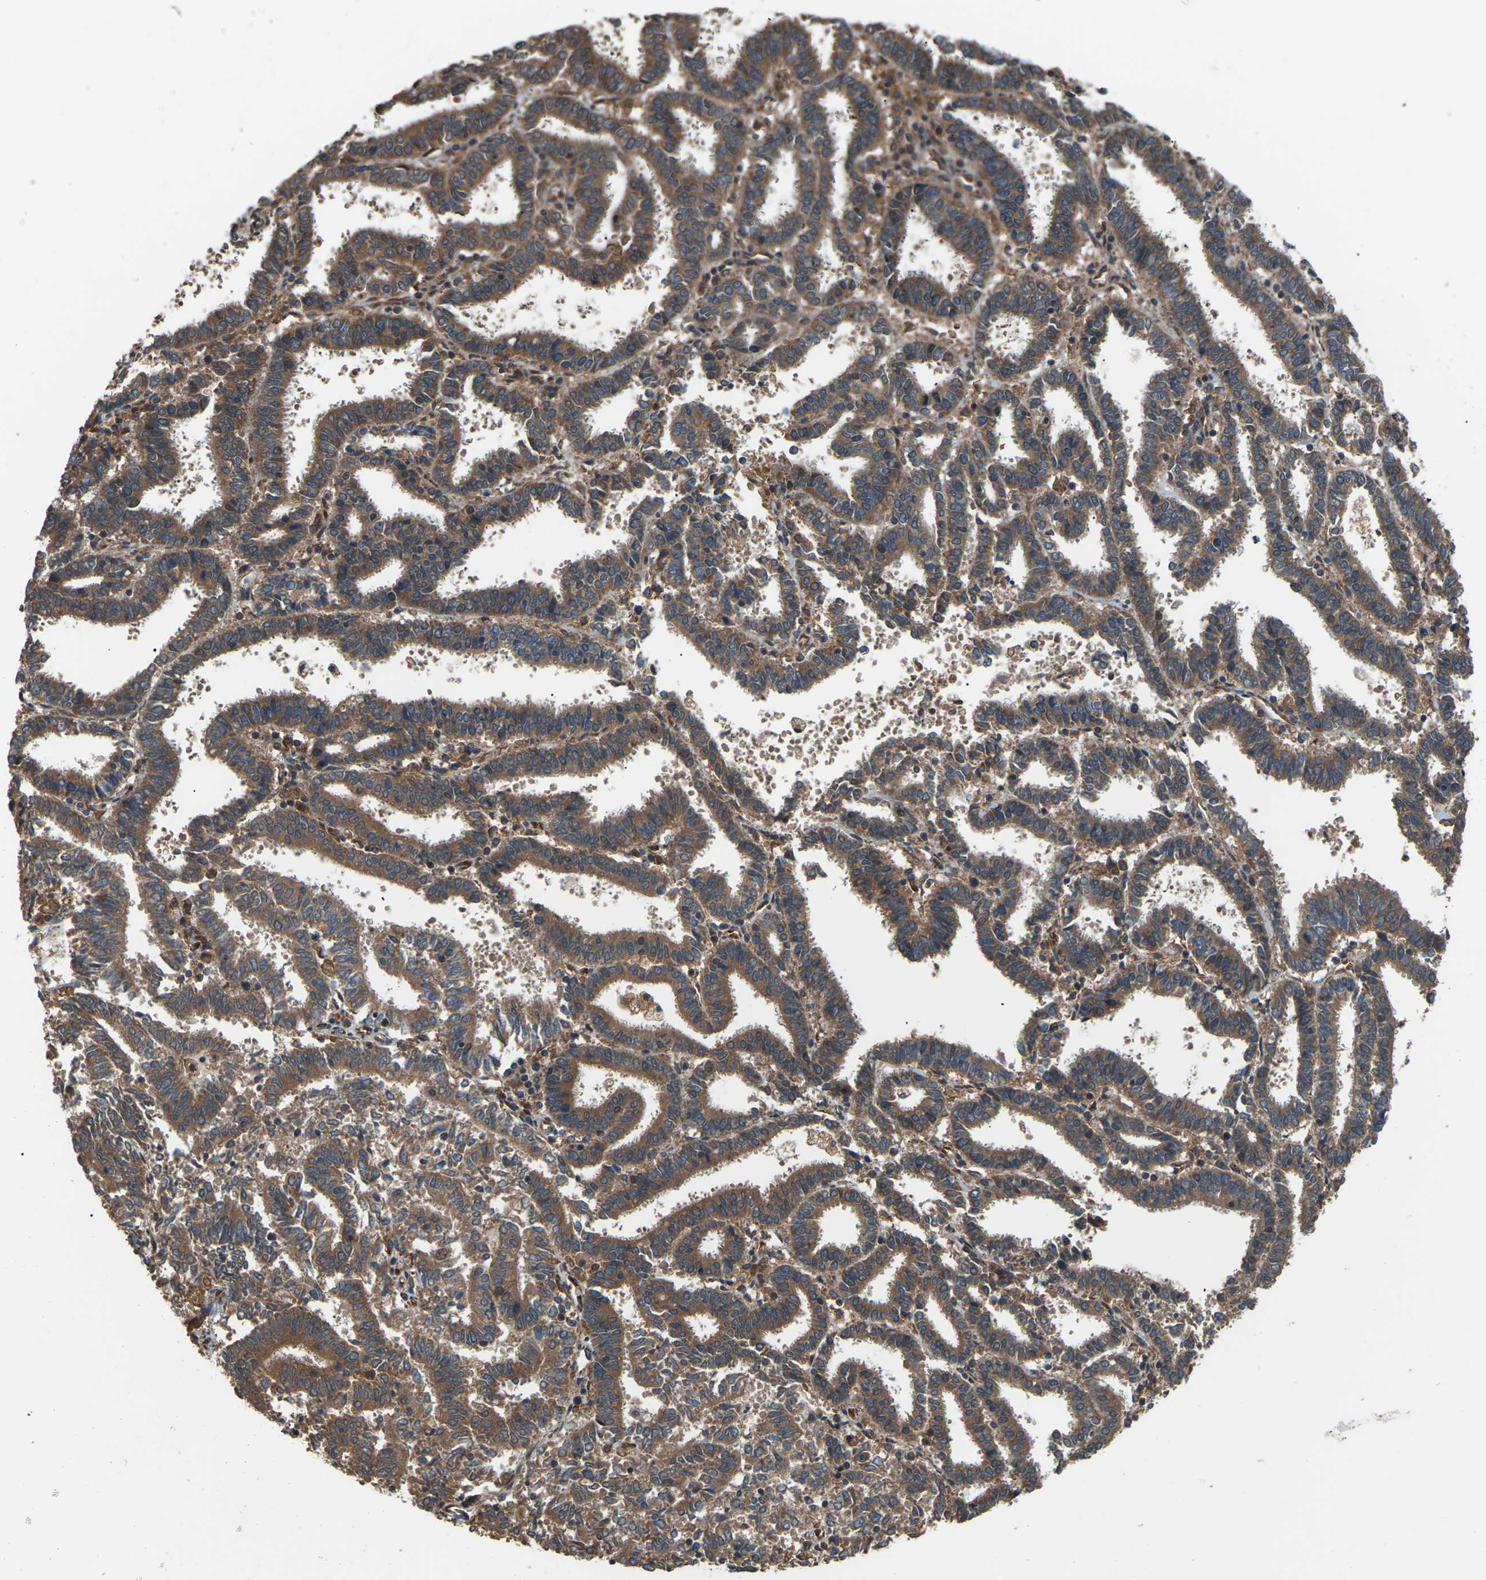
{"staining": {"intensity": "strong", "quantity": ">75%", "location": "cytoplasmic/membranous"}, "tissue": "endometrial cancer", "cell_type": "Tumor cells", "image_type": "cancer", "snomed": [{"axis": "morphology", "description": "Adenocarcinoma, NOS"}, {"axis": "topography", "description": "Uterus"}], "caption": "DAB immunohistochemical staining of human endometrial cancer (adenocarcinoma) shows strong cytoplasmic/membranous protein staining in approximately >75% of tumor cells.", "gene": "NRAS", "patient": {"sex": "female", "age": 83}}